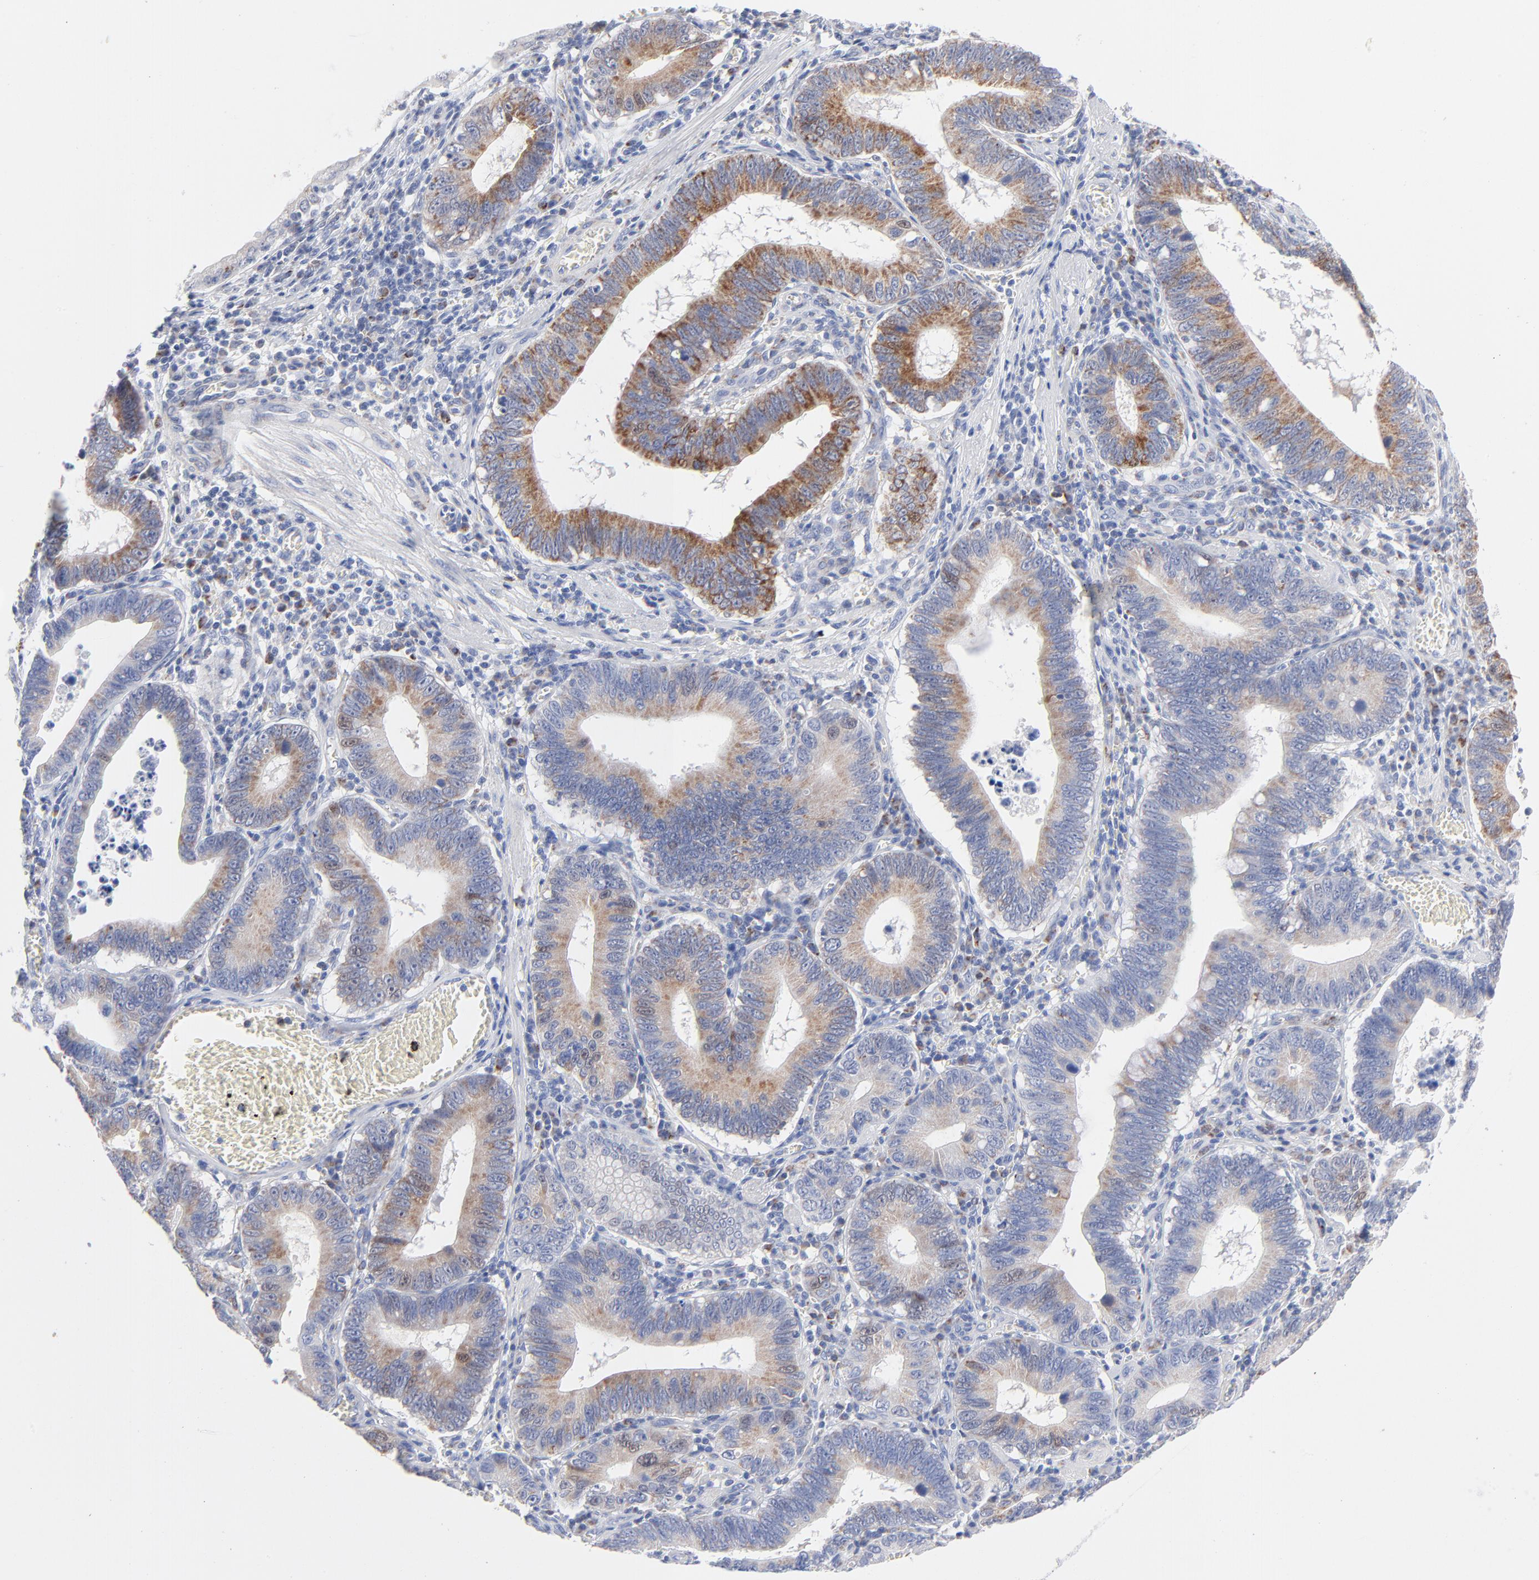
{"staining": {"intensity": "moderate", "quantity": "<25%", "location": "cytoplasmic/membranous"}, "tissue": "stomach cancer", "cell_type": "Tumor cells", "image_type": "cancer", "snomed": [{"axis": "morphology", "description": "Adenocarcinoma, NOS"}, {"axis": "topography", "description": "Stomach"}, {"axis": "topography", "description": "Gastric cardia"}], "caption": "This histopathology image reveals immunohistochemistry staining of human stomach cancer, with low moderate cytoplasmic/membranous positivity in approximately <25% of tumor cells.", "gene": "CHCHD10", "patient": {"sex": "male", "age": 59}}